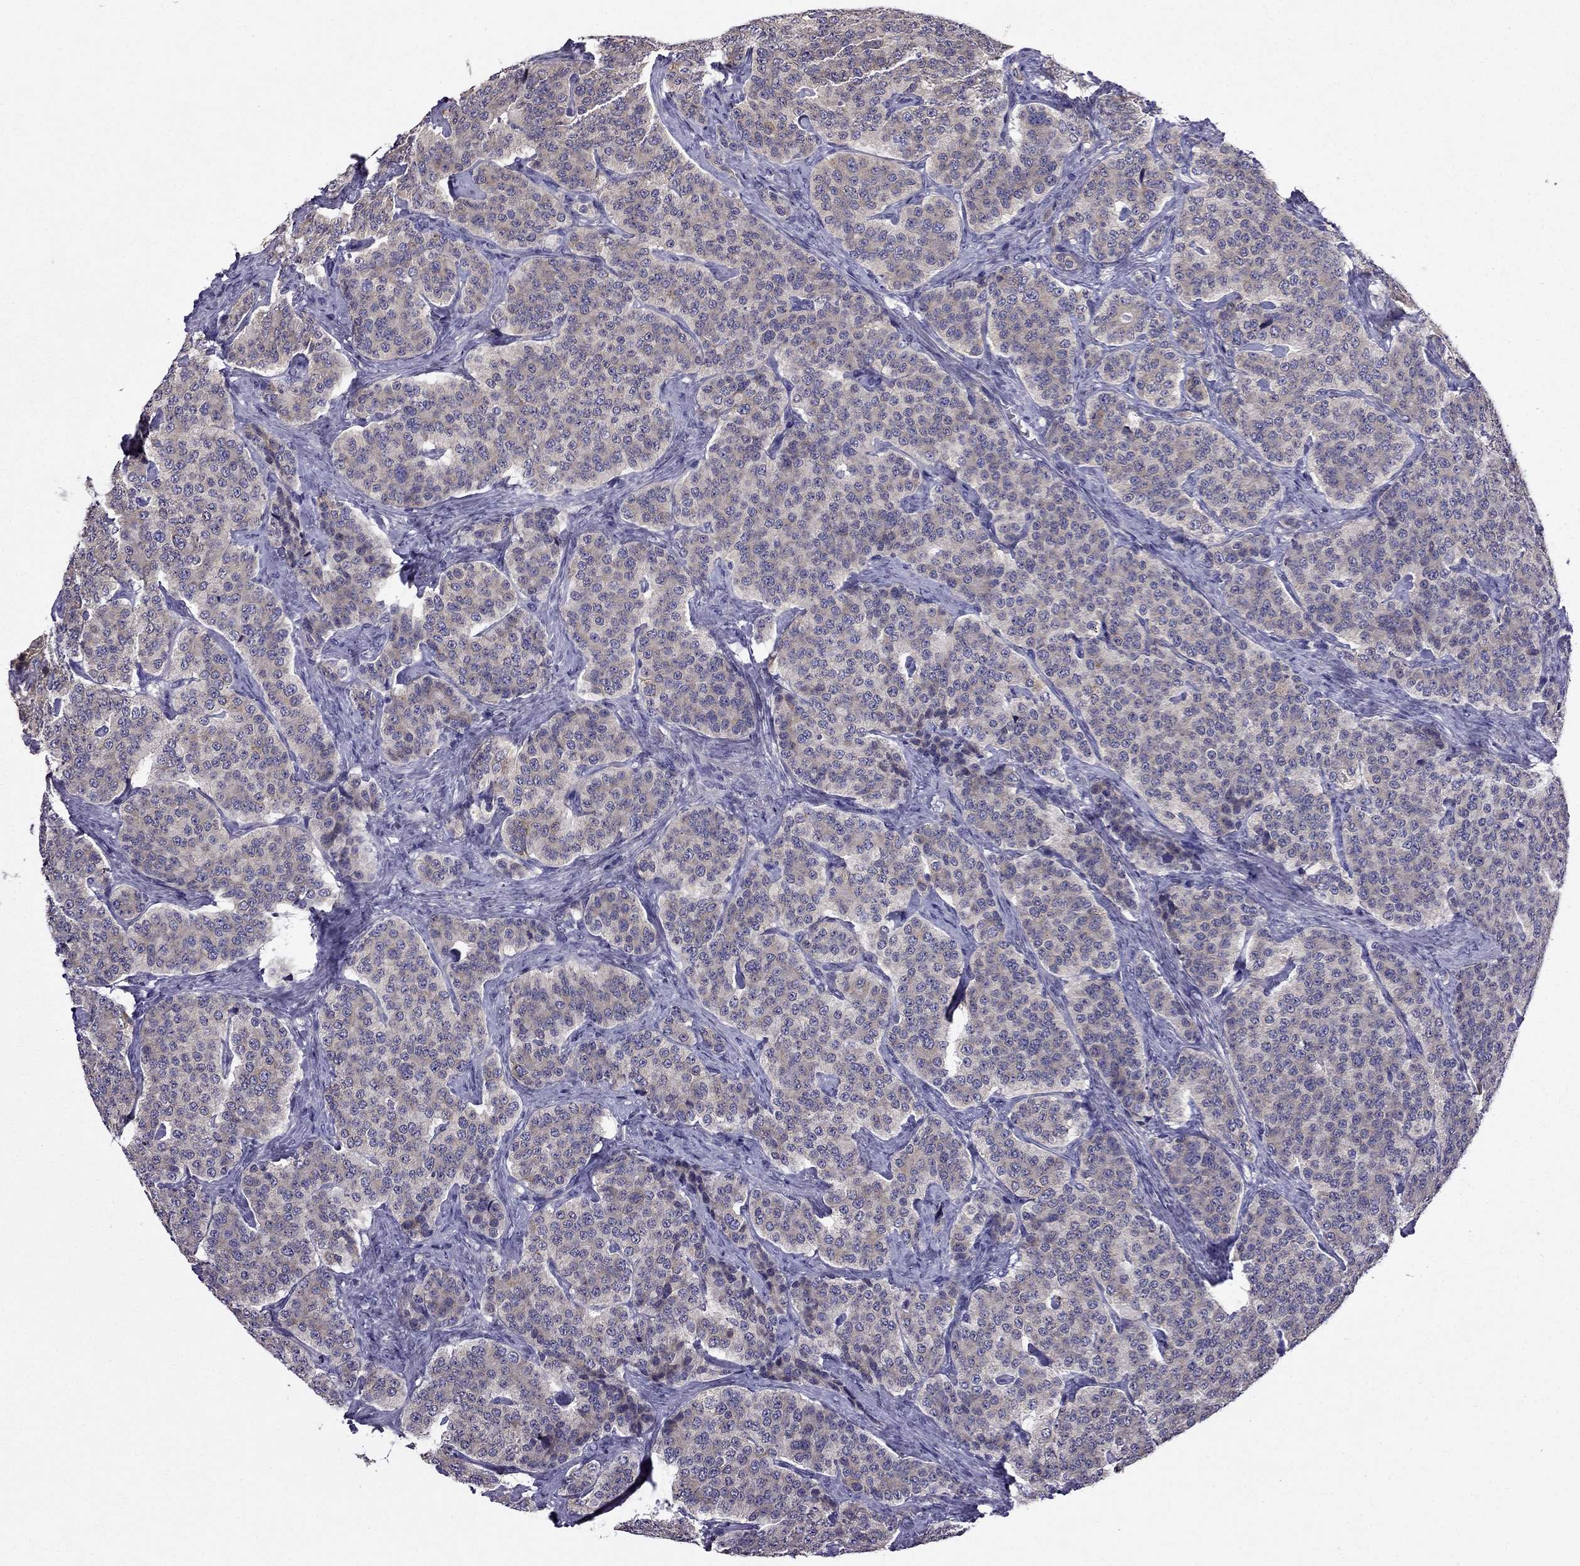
{"staining": {"intensity": "weak", "quantity": ">75%", "location": "cytoplasmic/membranous"}, "tissue": "carcinoid", "cell_type": "Tumor cells", "image_type": "cancer", "snomed": [{"axis": "morphology", "description": "Carcinoid, malignant, NOS"}, {"axis": "topography", "description": "Small intestine"}], "caption": "This histopathology image demonstrates immunohistochemistry staining of human malignant carcinoid, with low weak cytoplasmic/membranous staining in approximately >75% of tumor cells.", "gene": "SCNN1D", "patient": {"sex": "female", "age": 58}}